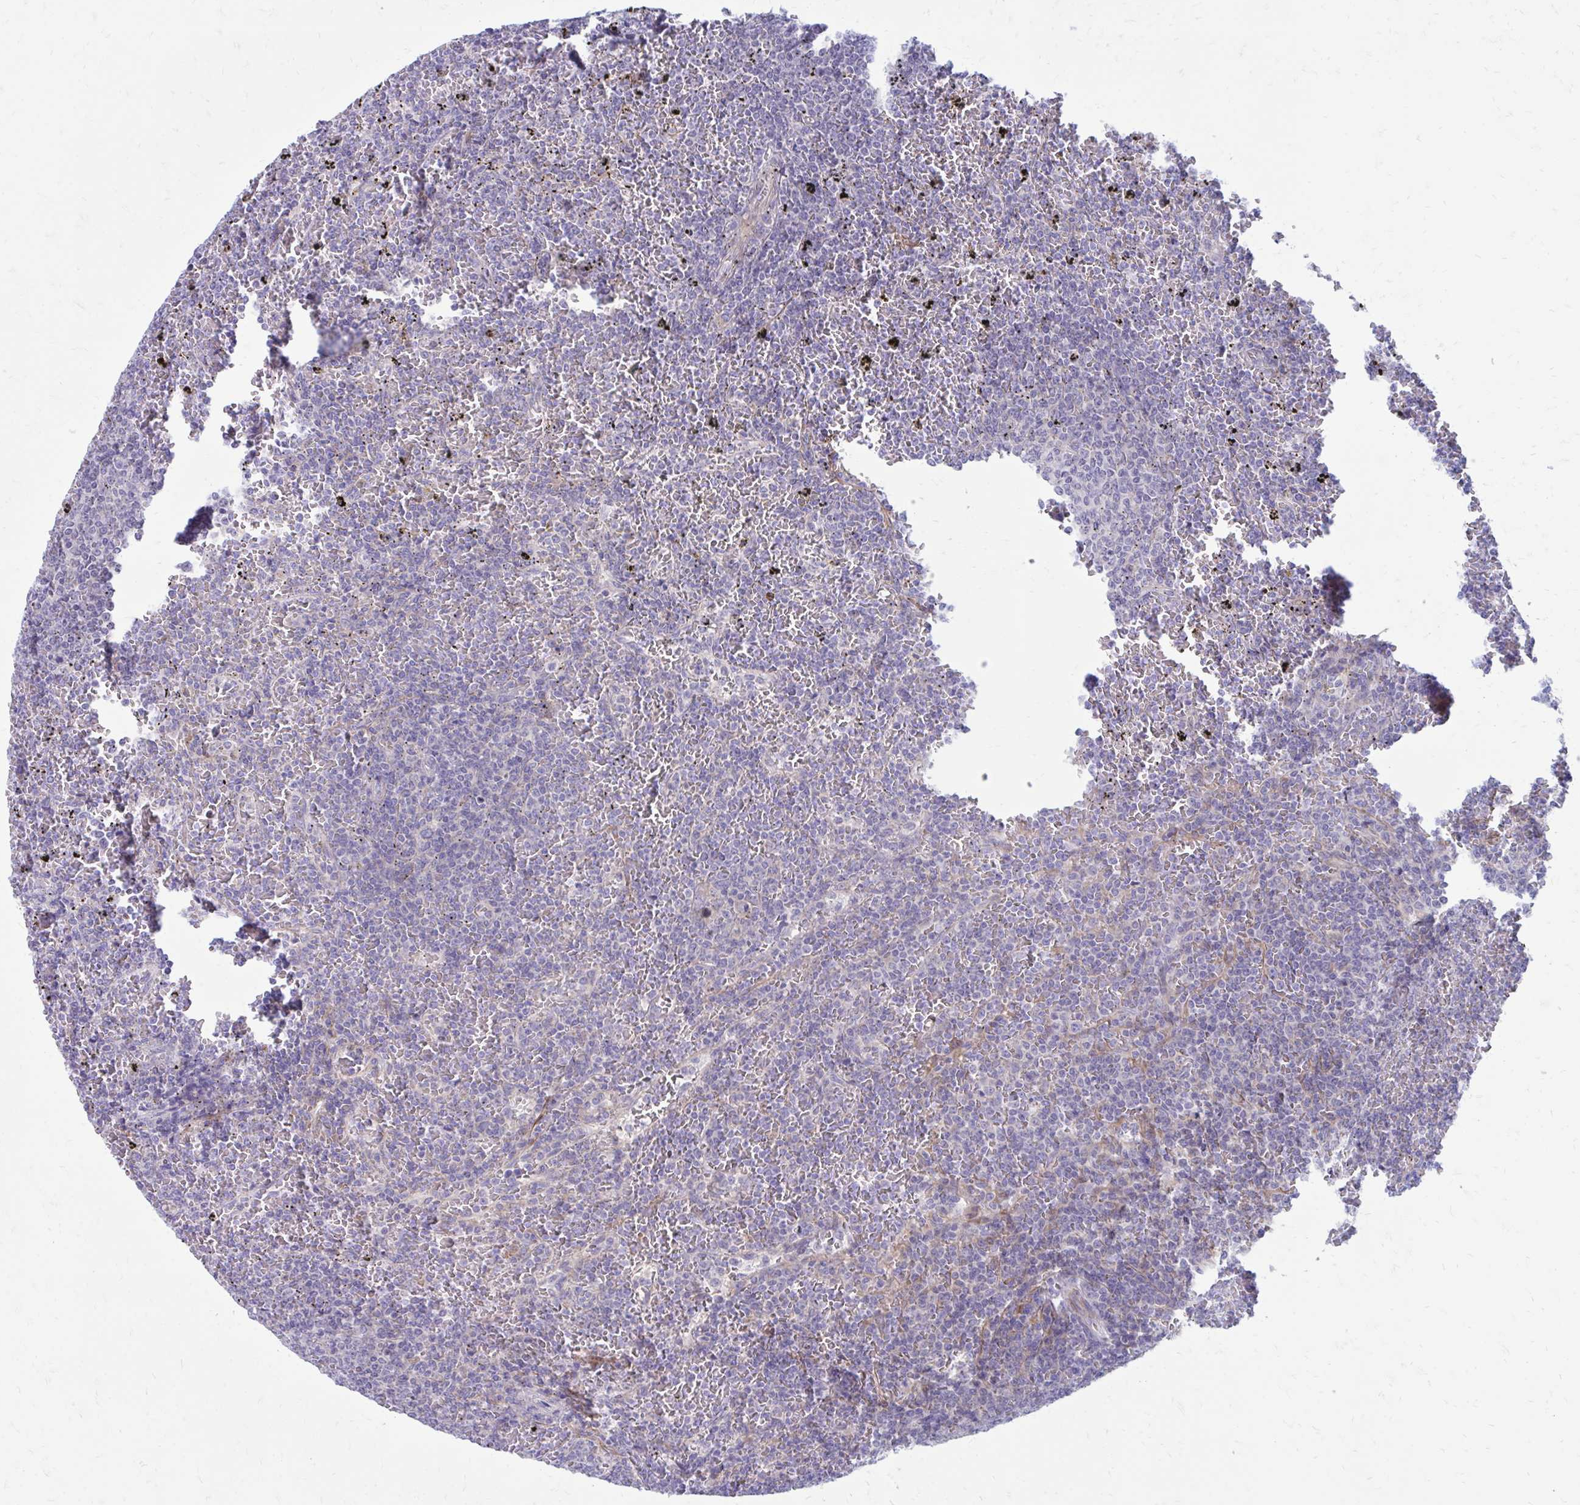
{"staining": {"intensity": "negative", "quantity": "none", "location": "none"}, "tissue": "lymphoma", "cell_type": "Tumor cells", "image_type": "cancer", "snomed": [{"axis": "morphology", "description": "Malignant lymphoma, non-Hodgkin's type, Low grade"}, {"axis": "topography", "description": "Spleen"}], "caption": "An immunohistochemistry (IHC) photomicrograph of lymphoma is shown. There is no staining in tumor cells of lymphoma. (DAB (3,3'-diaminobenzidine) immunohistochemistry (IHC), high magnification).", "gene": "GIGYF2", "patient": {"sex": "female", "age": 77}}